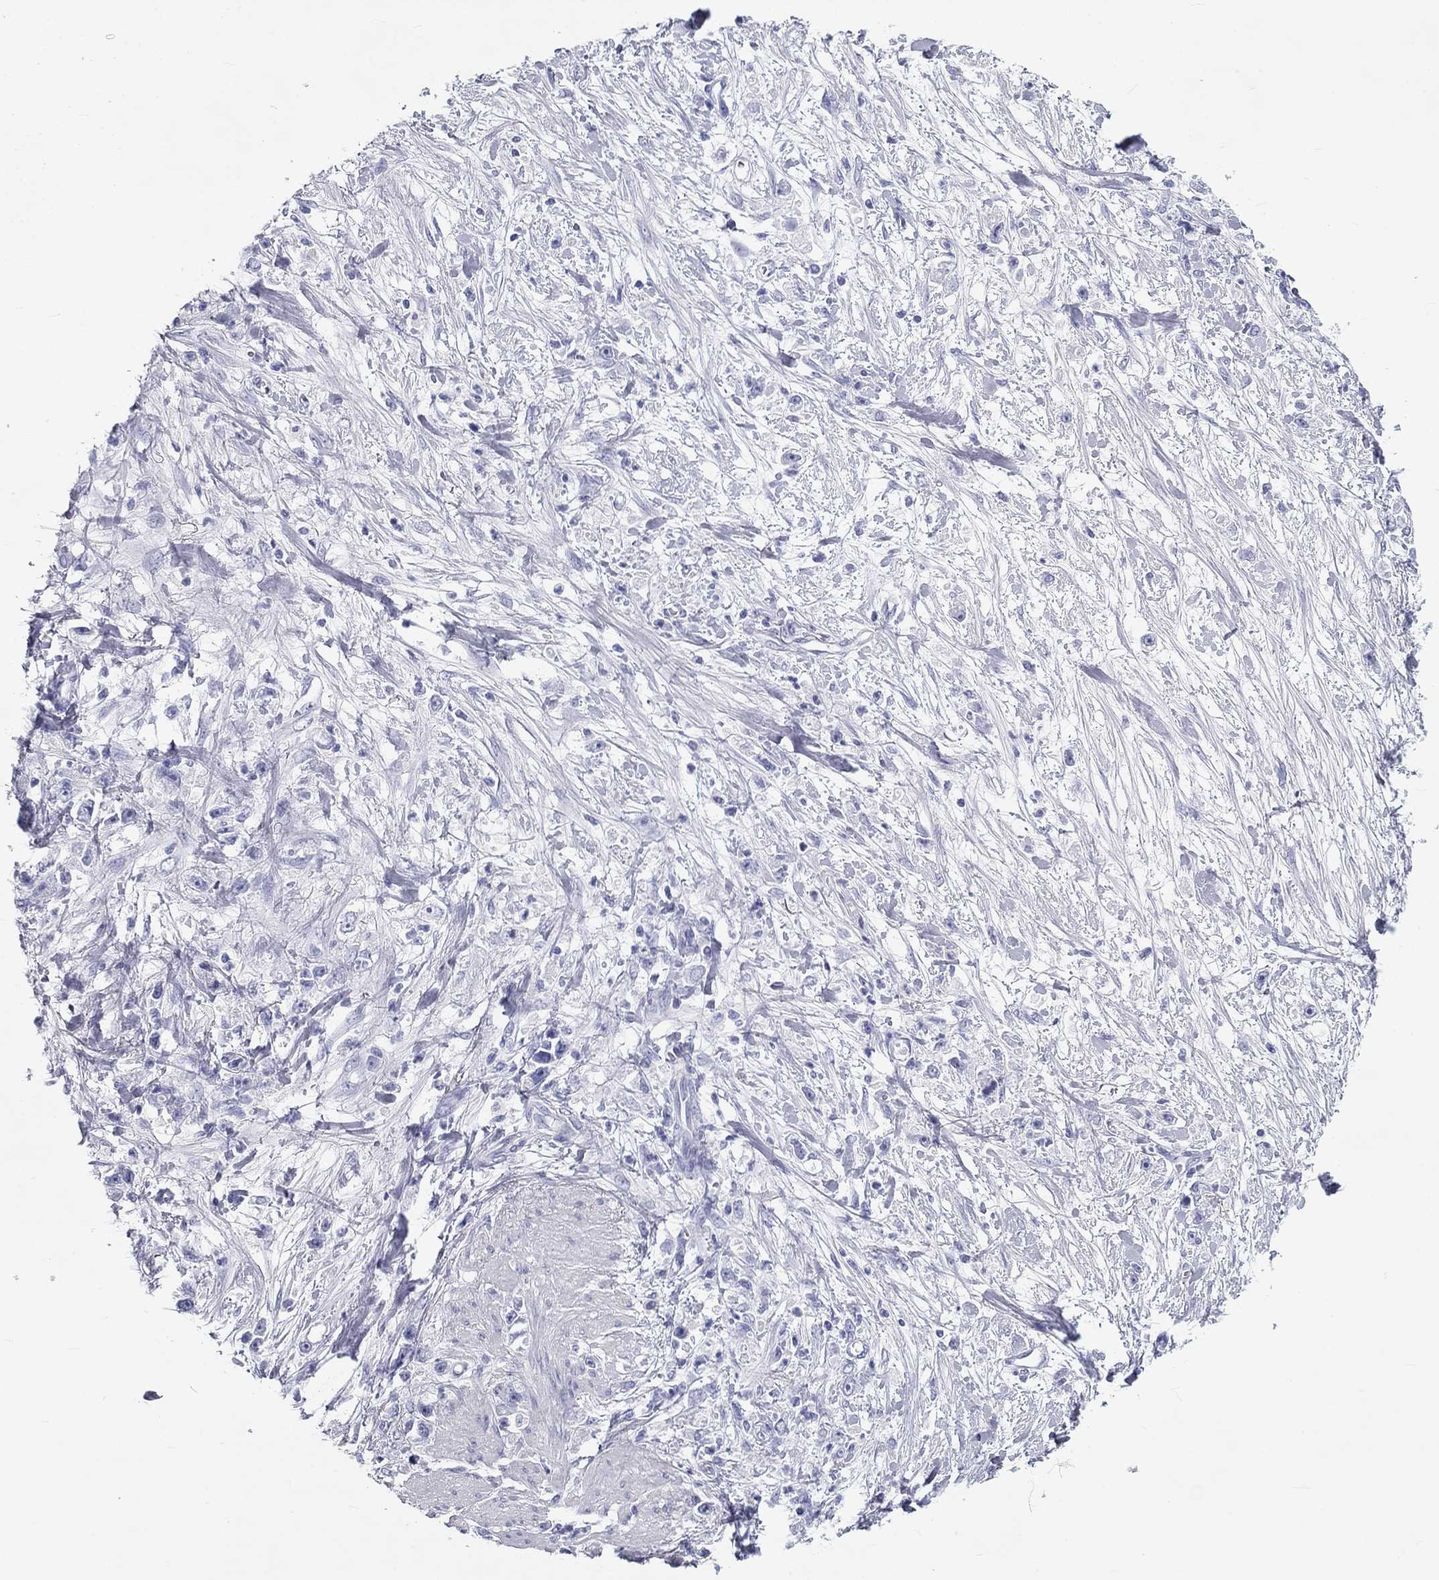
{"staining": {"intensity": "negative", "quantity": "none", "location": "none"}, "tissue": "stomach cancer", "cell_type": "Tumor cells", "image_type": "cancer", "snomed": [{"axis": "morphology", "description": "Adenocarcinoma, NOS"}, {"axis": "topography", "description": "Stomach"}], "caption": "DAB immunohistochemical staining of stomach adenocarcinoma displays no significant staining in tumor cells. The staining is performed using DAB brown chromogen with nuclei counter-stained in using hematoxylin.", "gene": "DNALI1", "patient": {"sex": "female", "age": 59}}